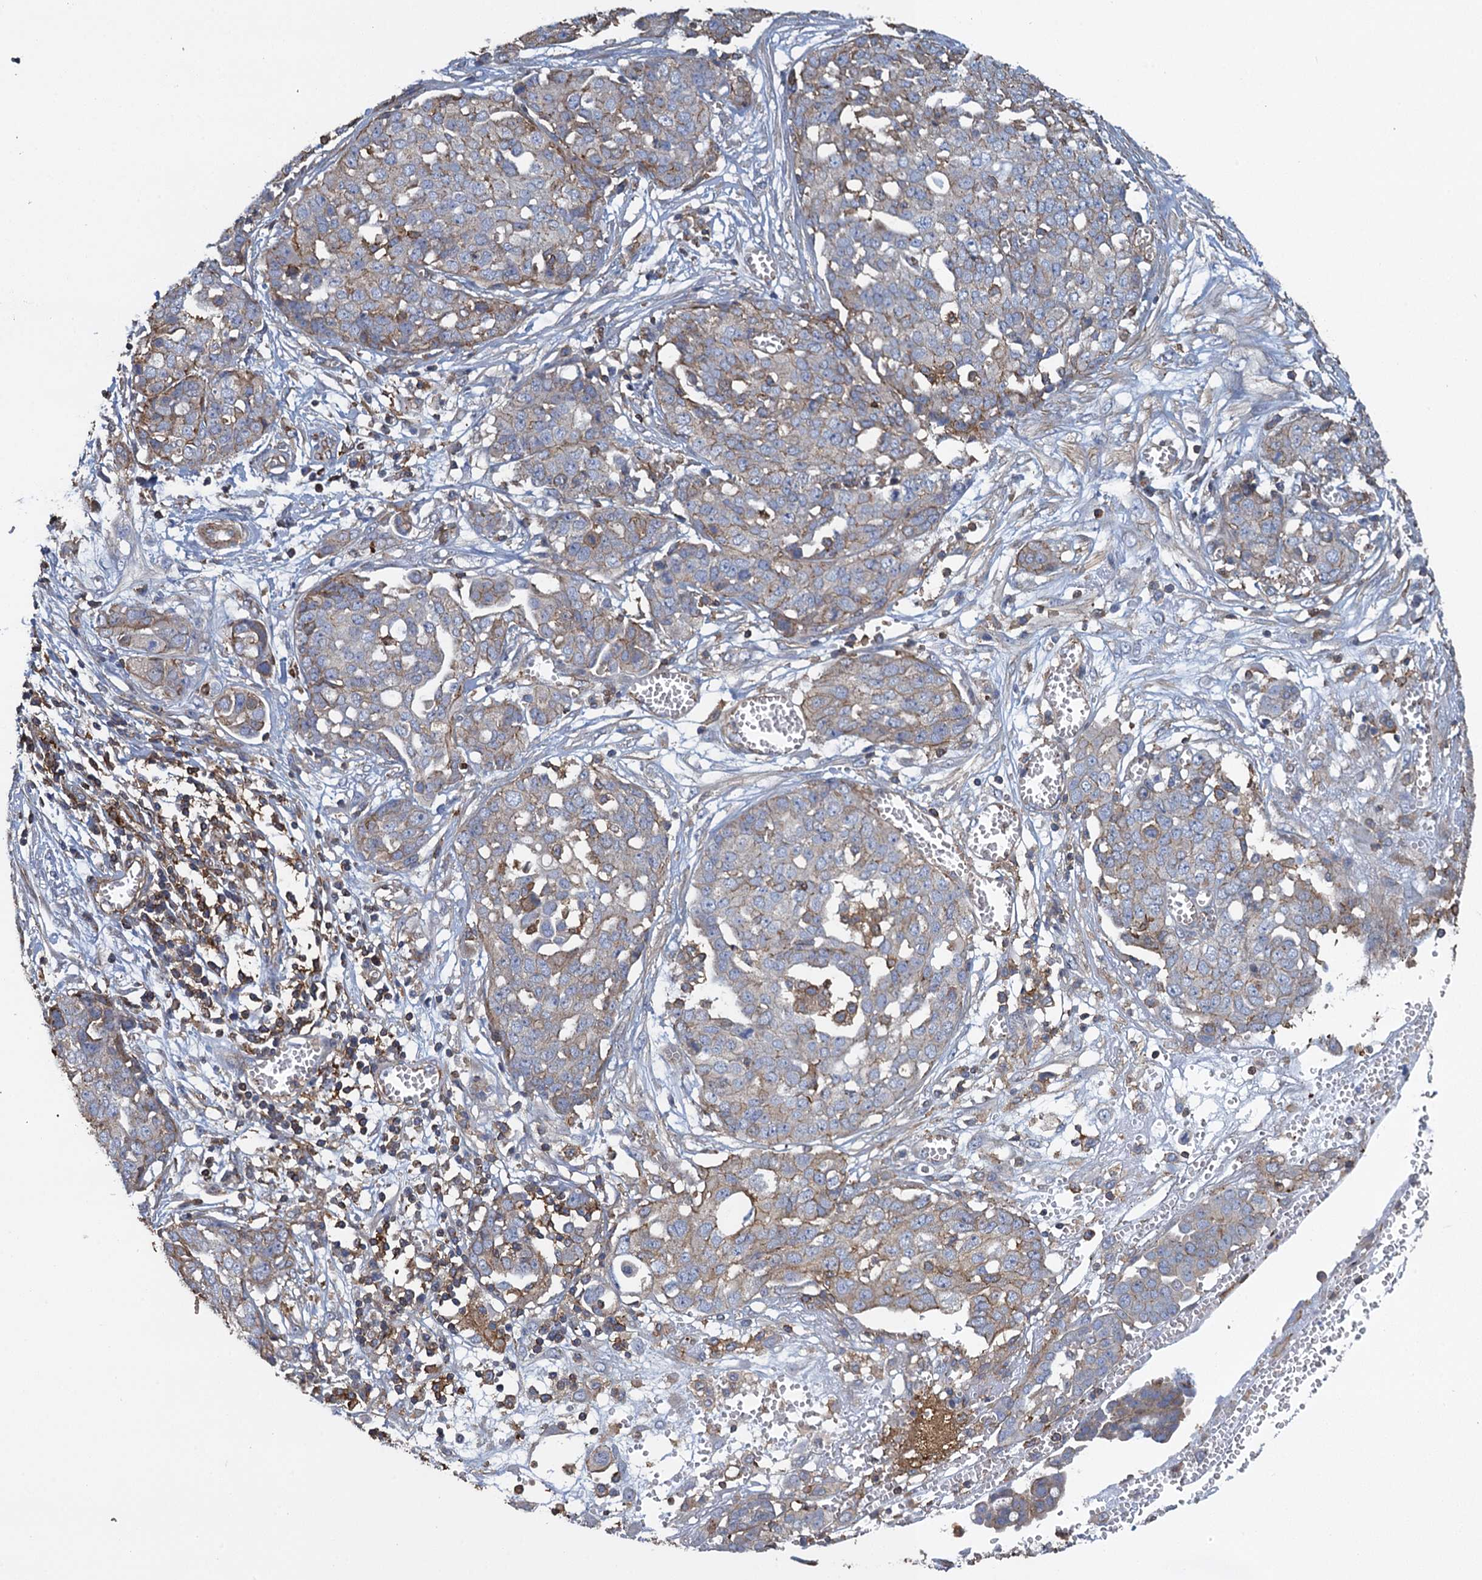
{"staining": {"intensity": "weak", "quantity": "<25%", "location": "cytoplasmic/membranous"}, "tissue": "ovarian cancer", "cell_type": "Tumor cells", "image_type": "cancer", "snomed": [{"axis": "morphology", "description": "Cystadenocarcinoma, serous, NOS"}, {"axis": "topography", "description": "Soft tissue"}, {"axis": "topography", "description": "Ovary"}], "caption": "Tumor cells are negative for protein expression in human ovarian cancer (serous cystadenocarcinoma).", "gene": "PROSER2", "patient": {"sex": "female", "age": 57}}